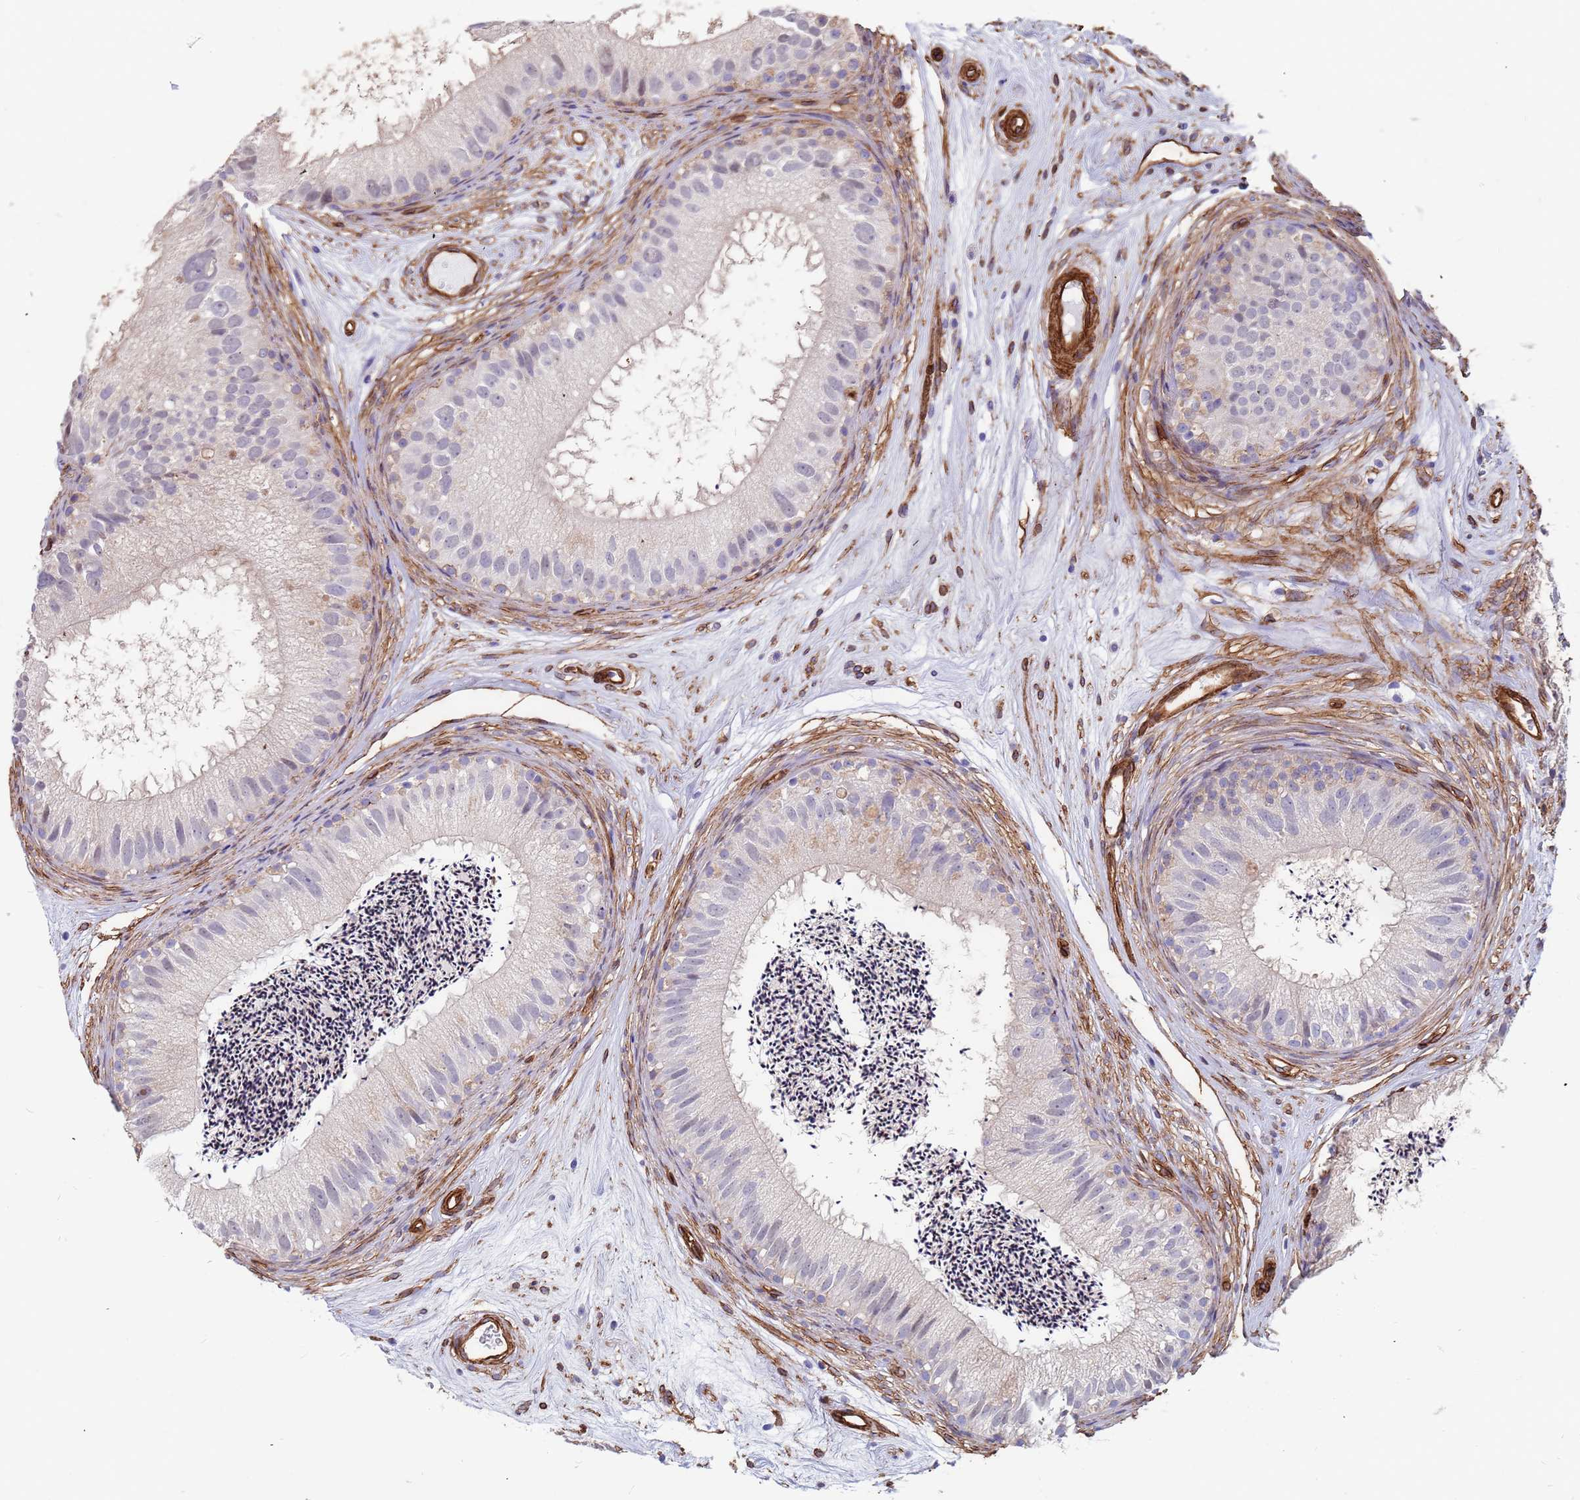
{"staining": {"intensity": "negative", "quantity": "none", "location": "none"}, "tissue": "epididymis", "cell_type": "Glandular cells", "image_type": "normal", "snomed": [{"axis": "morphology", "description": "Normal tissue, NOS"}, {"axis": "topography", "description": "Epididymis"}], "caption": "An immunohistochemistry (IHC) micrograph of normal epididymis is shown. There is no staining in glandular cells of epididymis. (Immunohistochemistry (ihc), brightfield microscopy, high magnification).", "gene": "EHD2", "patient": {"sex": "male", "age": 77}}